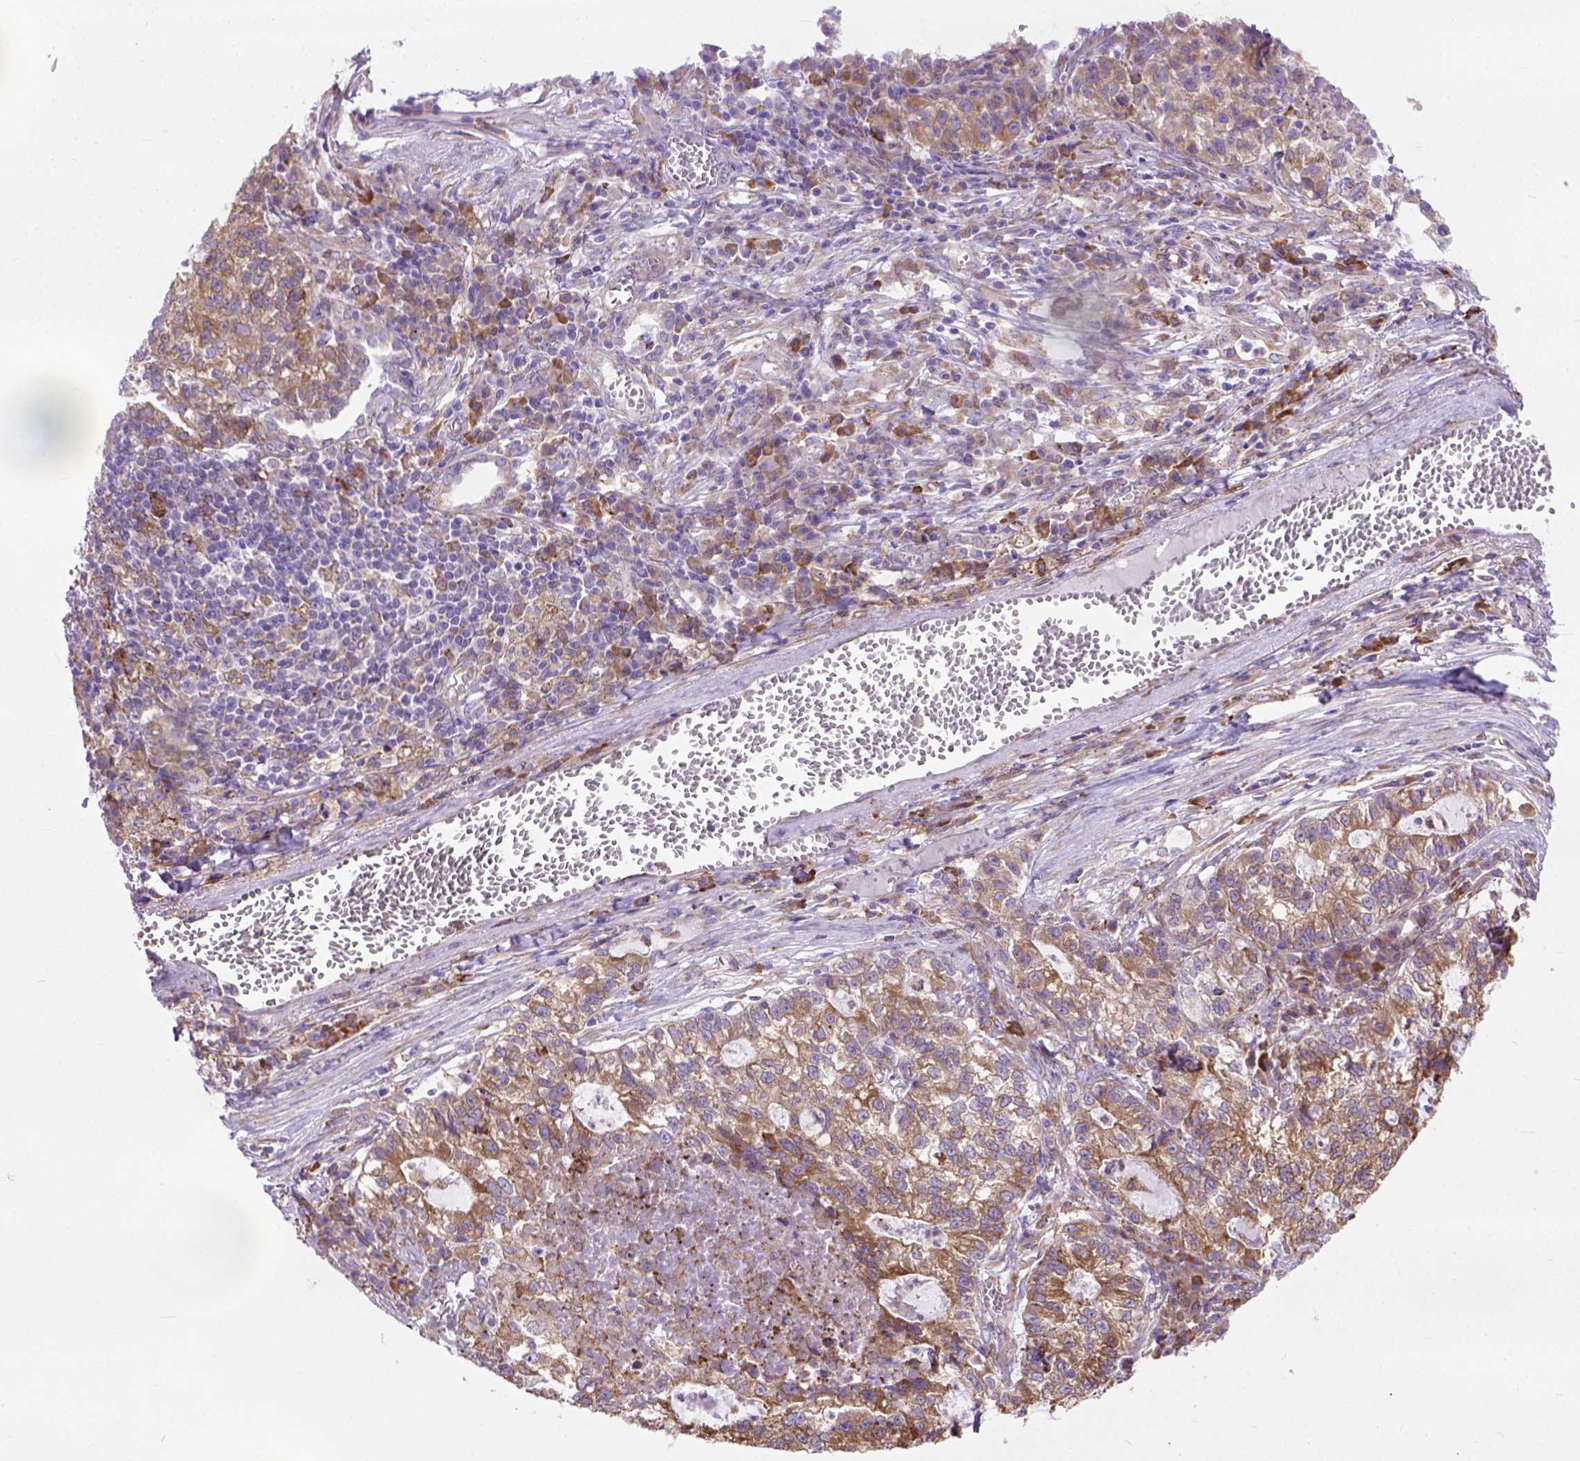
{"staining": {"intensity": "moderate", "quantity": ">75%", "location": "cytoplasmic/membranous"}, "tissue": "lung cancer", "cell_type": "Tumor cells", "image_type": "cancer", "snomed": [{"axis": "morphology", "description": "Adenocarcinoma, NOS"}, {"axis": "topography", "description": "Lung"}], "caption": "Immunohistochemistry (DAB) staining of lung cancer (adenocarcinoma) displays moderate cytoplasmic/membranous protein staining in approximately >75% of tumor cells.", "gene": "PLK4", "patient": {"sex": "male", "age": 57}}